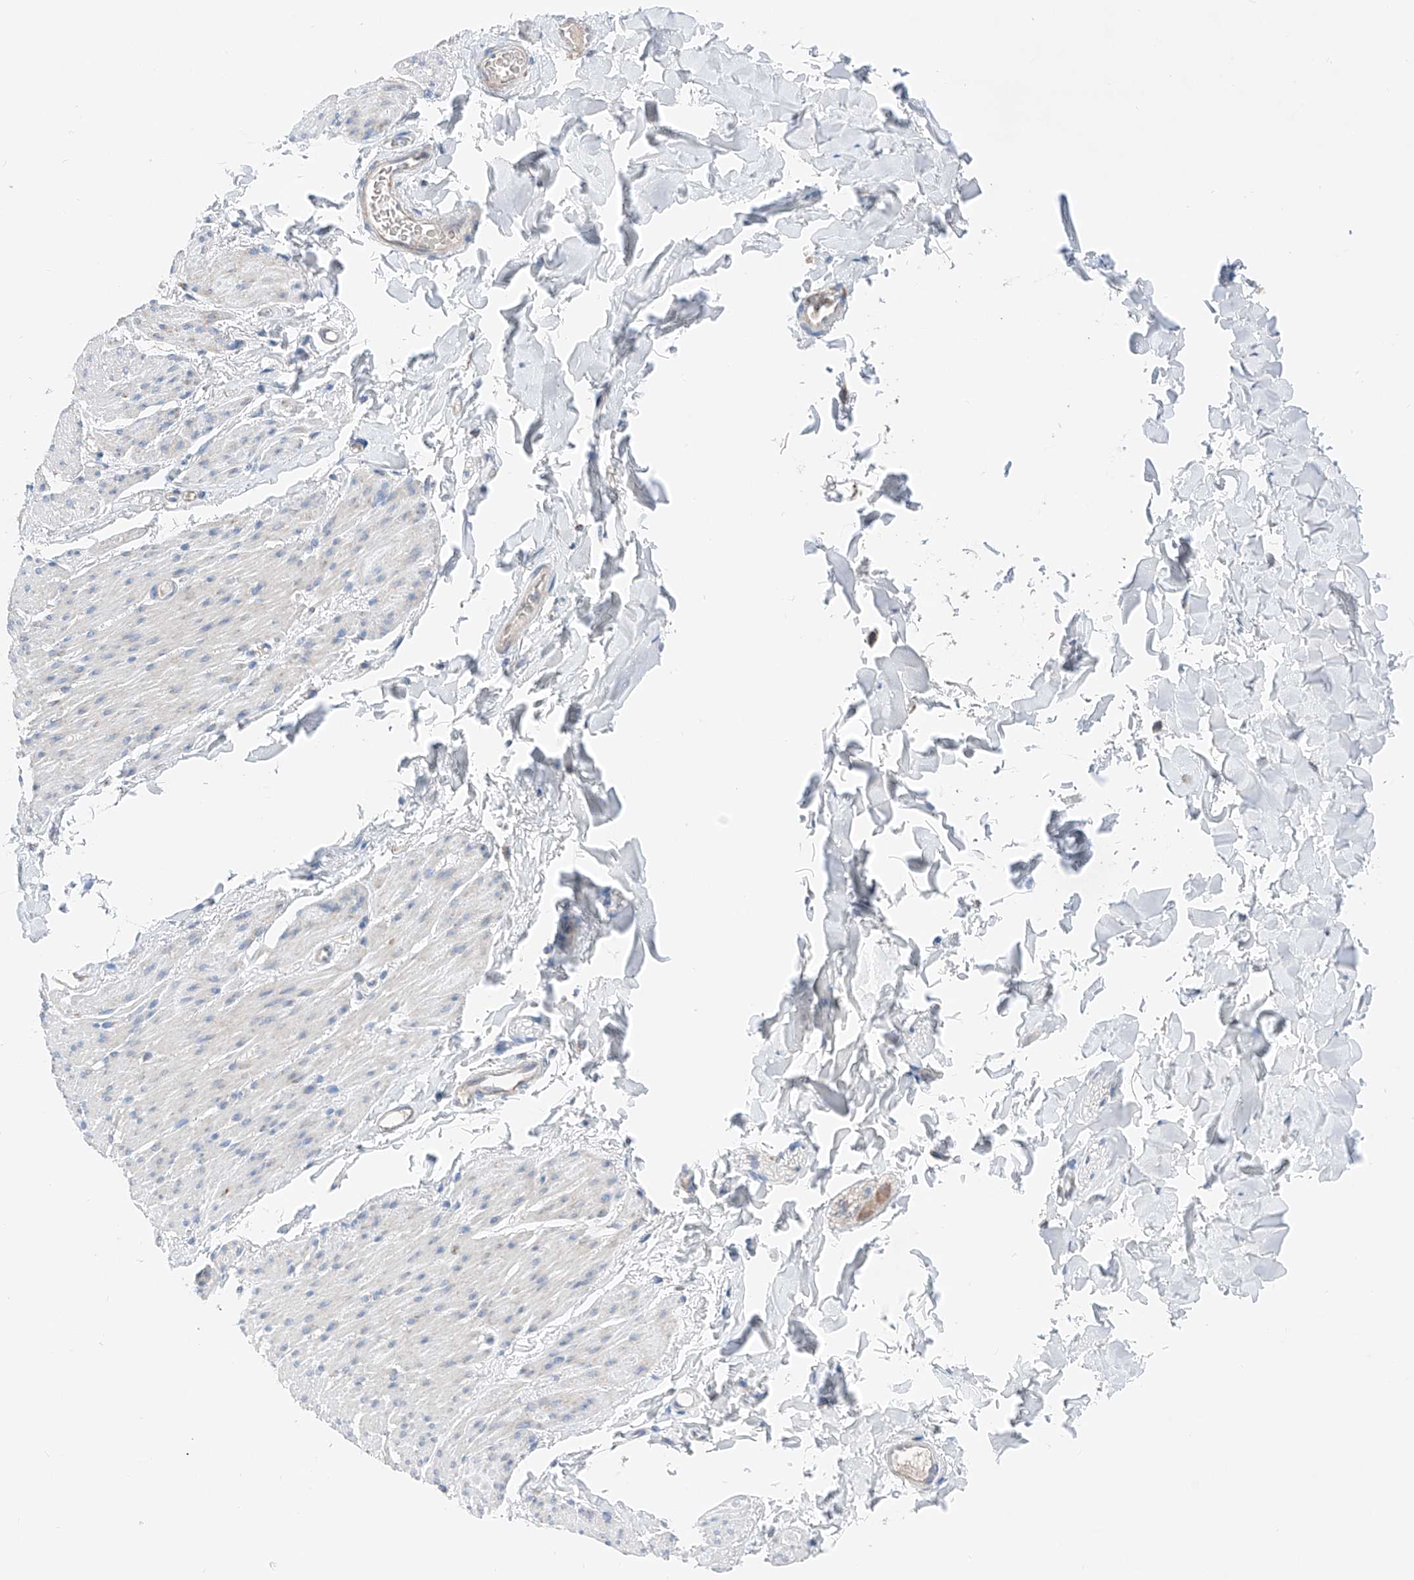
{"staining": {"intensity": "negative", "quantity": "none", "location": "none"}, "tissue": "smooth muscle", "cell_type": "Smooth muscle cells", "image_type": "normal", "snomed": [{"axis": "morphology", "description": "Normal tissue, NOS"}, {"axis": "topography", "description": "Colon"}, {"axis": "topography", "description": "Peripheral nerve tissue"}], "caption": "Smooth muscle cells show no significant protein staining in unremarkable smooth muscle.", "gene": "MRAP", "patient": {"sex": "female", "age": 61}}